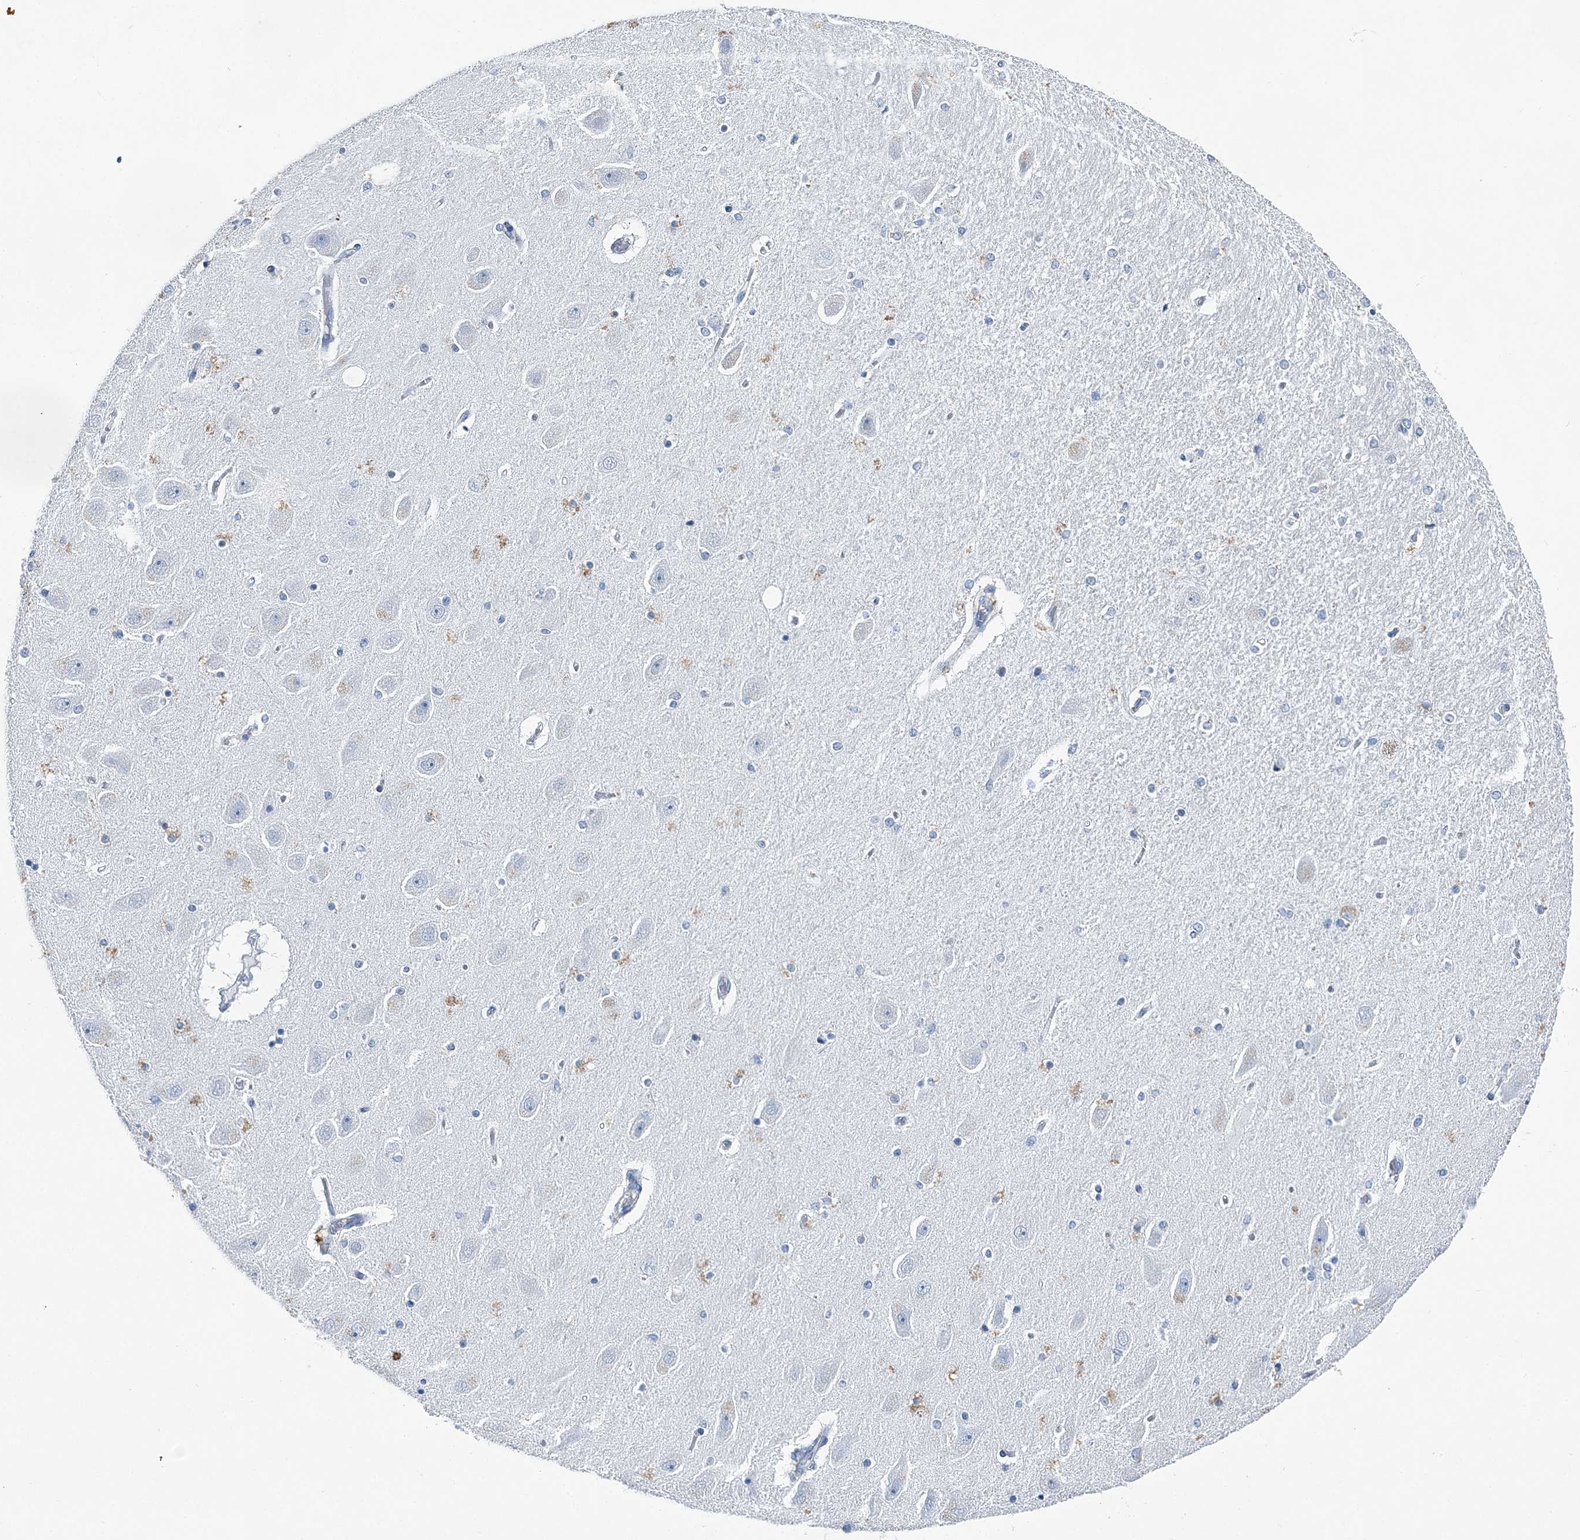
{"staining": {"intensity": "negative", "quantity": "none", "location": "none"}, "tissue": "hippocampus", "cell_type": "Glial cells", "image_type": "normal", "snomed": [{"axis": "morphology", "description": "Normal tissue, NOS"}, {"axis": "topography", "description": "Hippocampus"}], "caption": "DAB immunohistochemical staining of unremarkable human hippocampus displays no significant staining in glial cells.", "gene": "HAT1", "patient": {"sex": "female", "age": 54}}